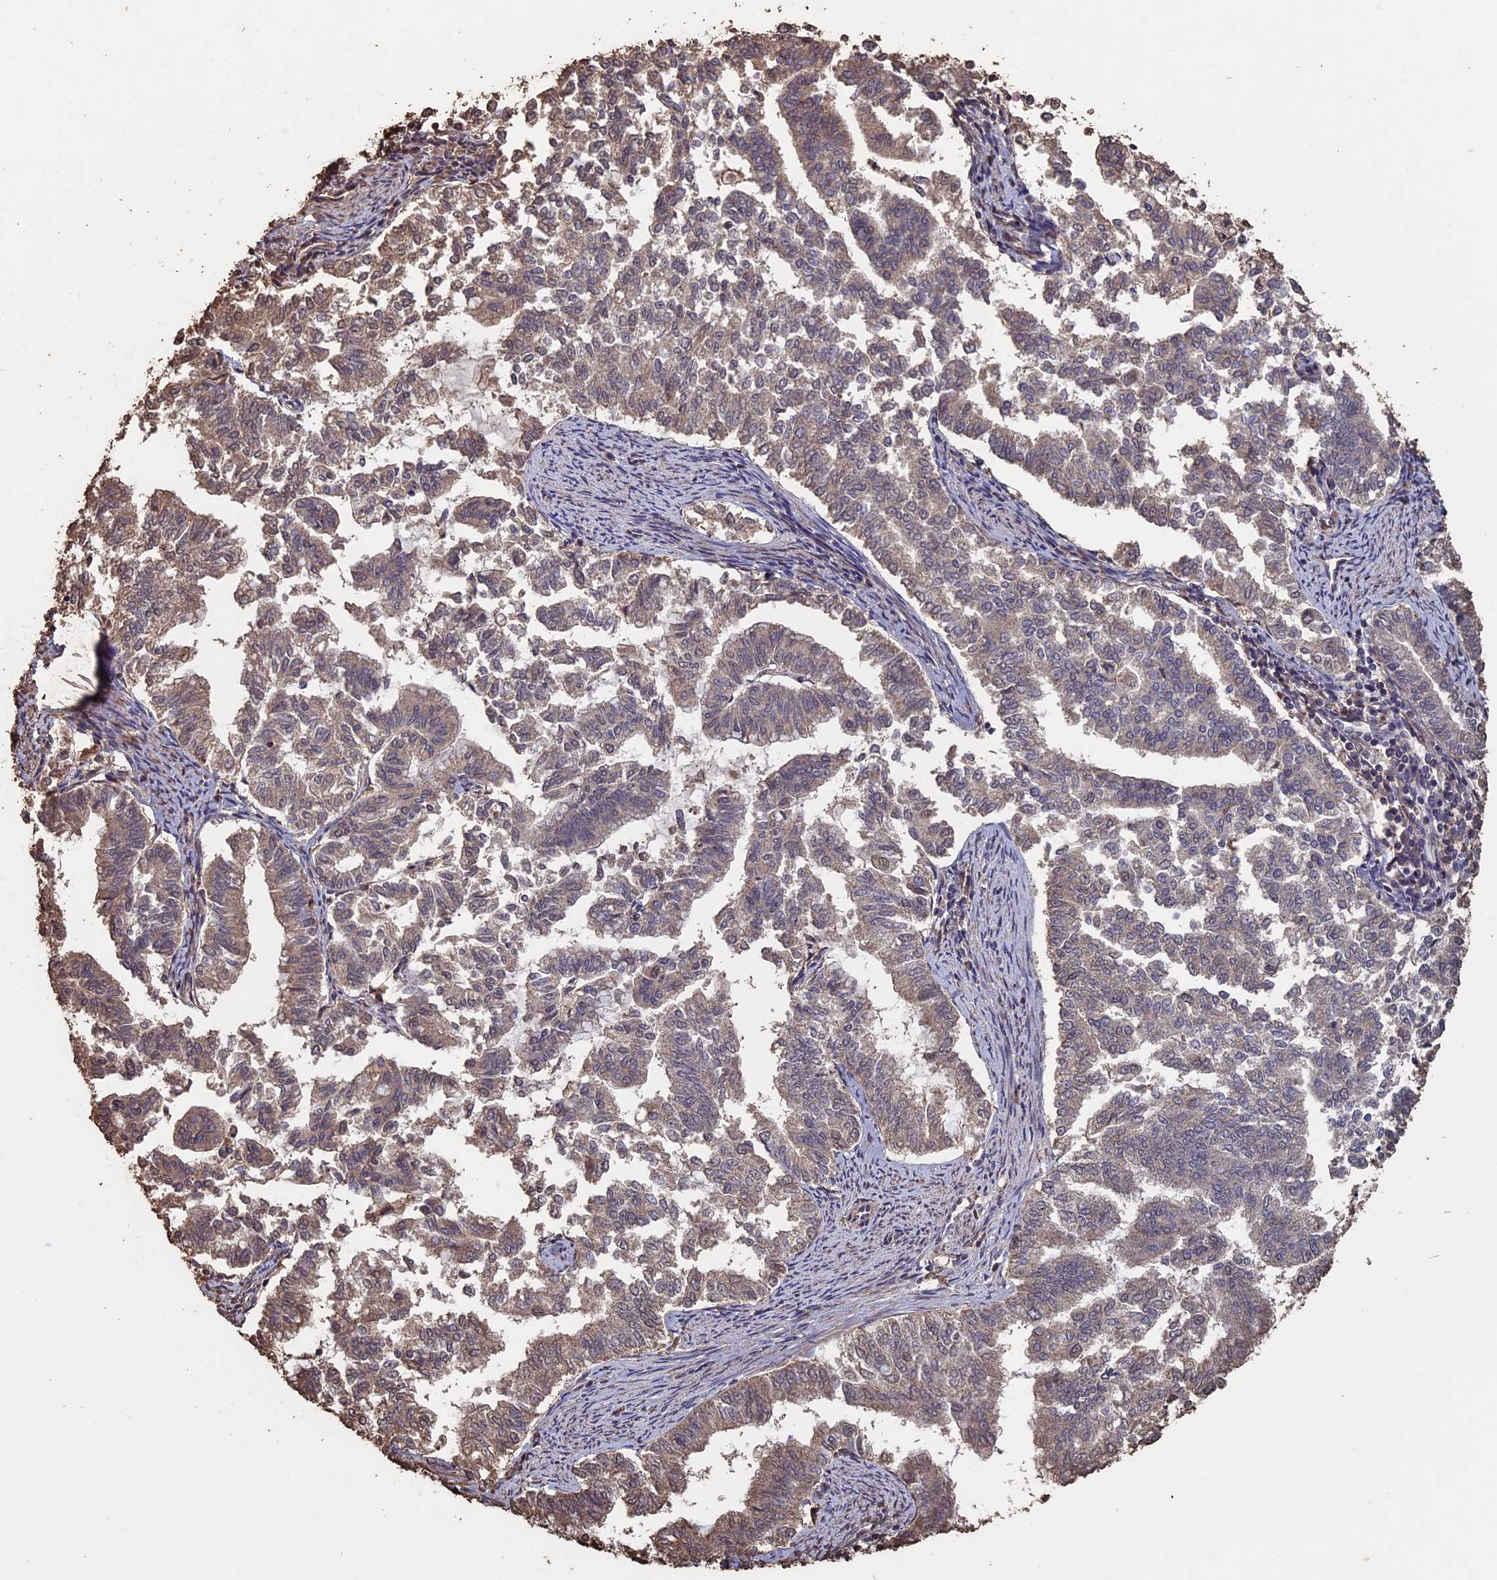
{"staining": {"intensity": "weak", "quantity": ">75%", "location": "cytoplasmic/membranous"}, "tissue": "endometrial cancer", "cell_type": "Tumor cells", "image_type": "cancer", "snomed": [{"axis": "morphology", "description": "Adenocarcinoma, NOS"}, {"axis": "topography", "description": "Endometrium"}], "caption": "IHC histopathology image of neoplastic tissue: human adenocarcinoma (endometrial) stained using IHC shows low levels of weak protein expression localized specifically in the cytoplasmic/membranous of tumor cells, appearing as a cytoplasmic/membranous brown color.", "gene": "HUNK", "patient": {"sex": "female", "age": 79}}